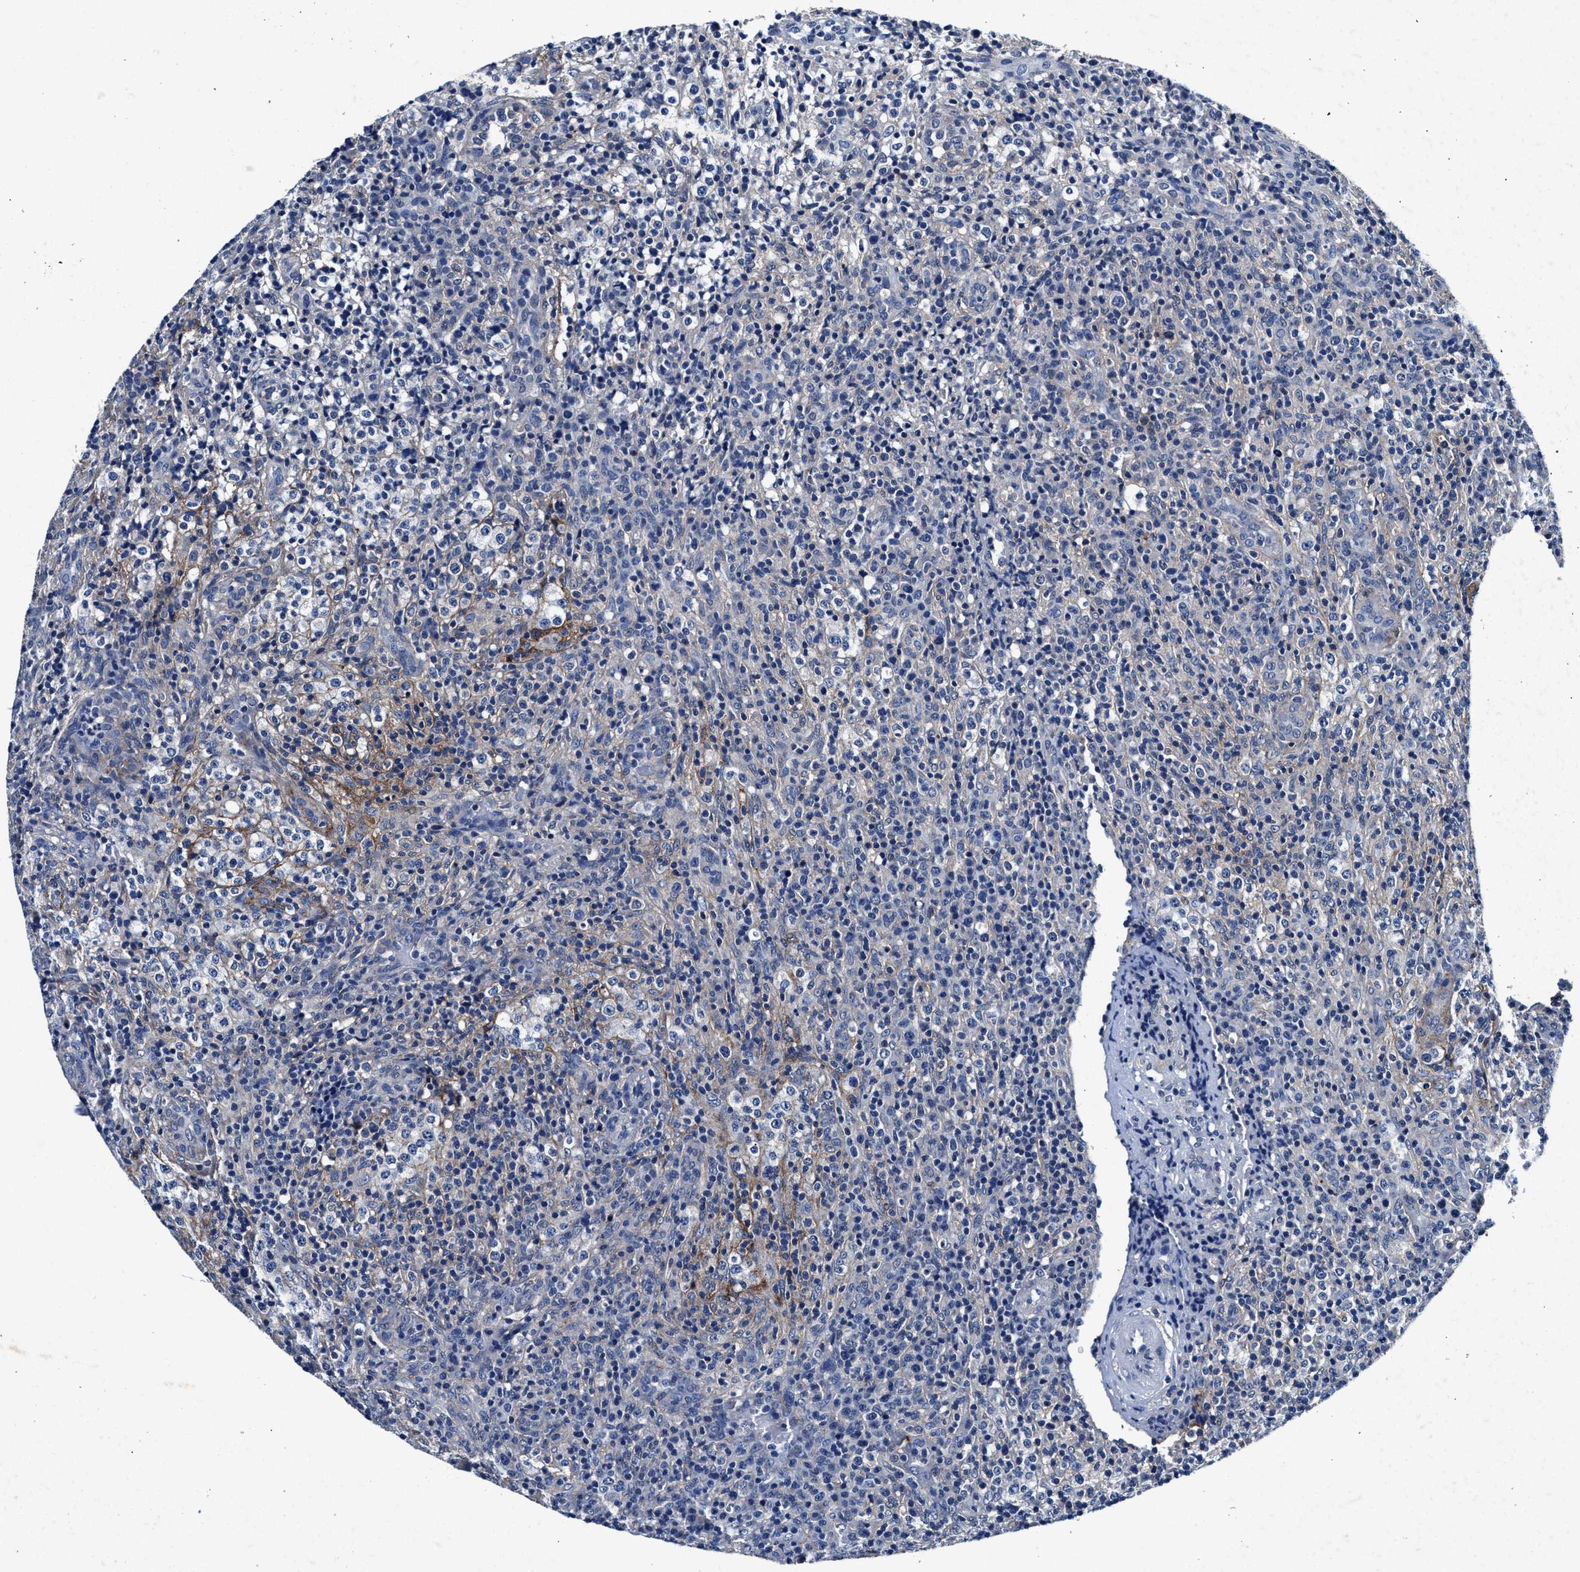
{"staining": {"intensity": "negative", "quantity": "none", "location": "none"}, "tissue": "lymphoma", "cell_type": "Tumor cells", "image_type": "cancer", "snomed": [{"axis": "morphology", "description": "Malignant lymphoma, non-Hodgkin's type, High grade"}, {"axis": "topography", "description": "Lymph node"}], "caption": "A high-resolution histopathology image shows immunohistochemistry staining of malignant lymphoma, non-Hodgkin's type (high-grade), which reveals no significant staining in tumor cells. (Brightfield microscopy of DAB IHC at high magnification).", "gene": "SLC8A1", "patient": {"sex": "female", "age": 76}}